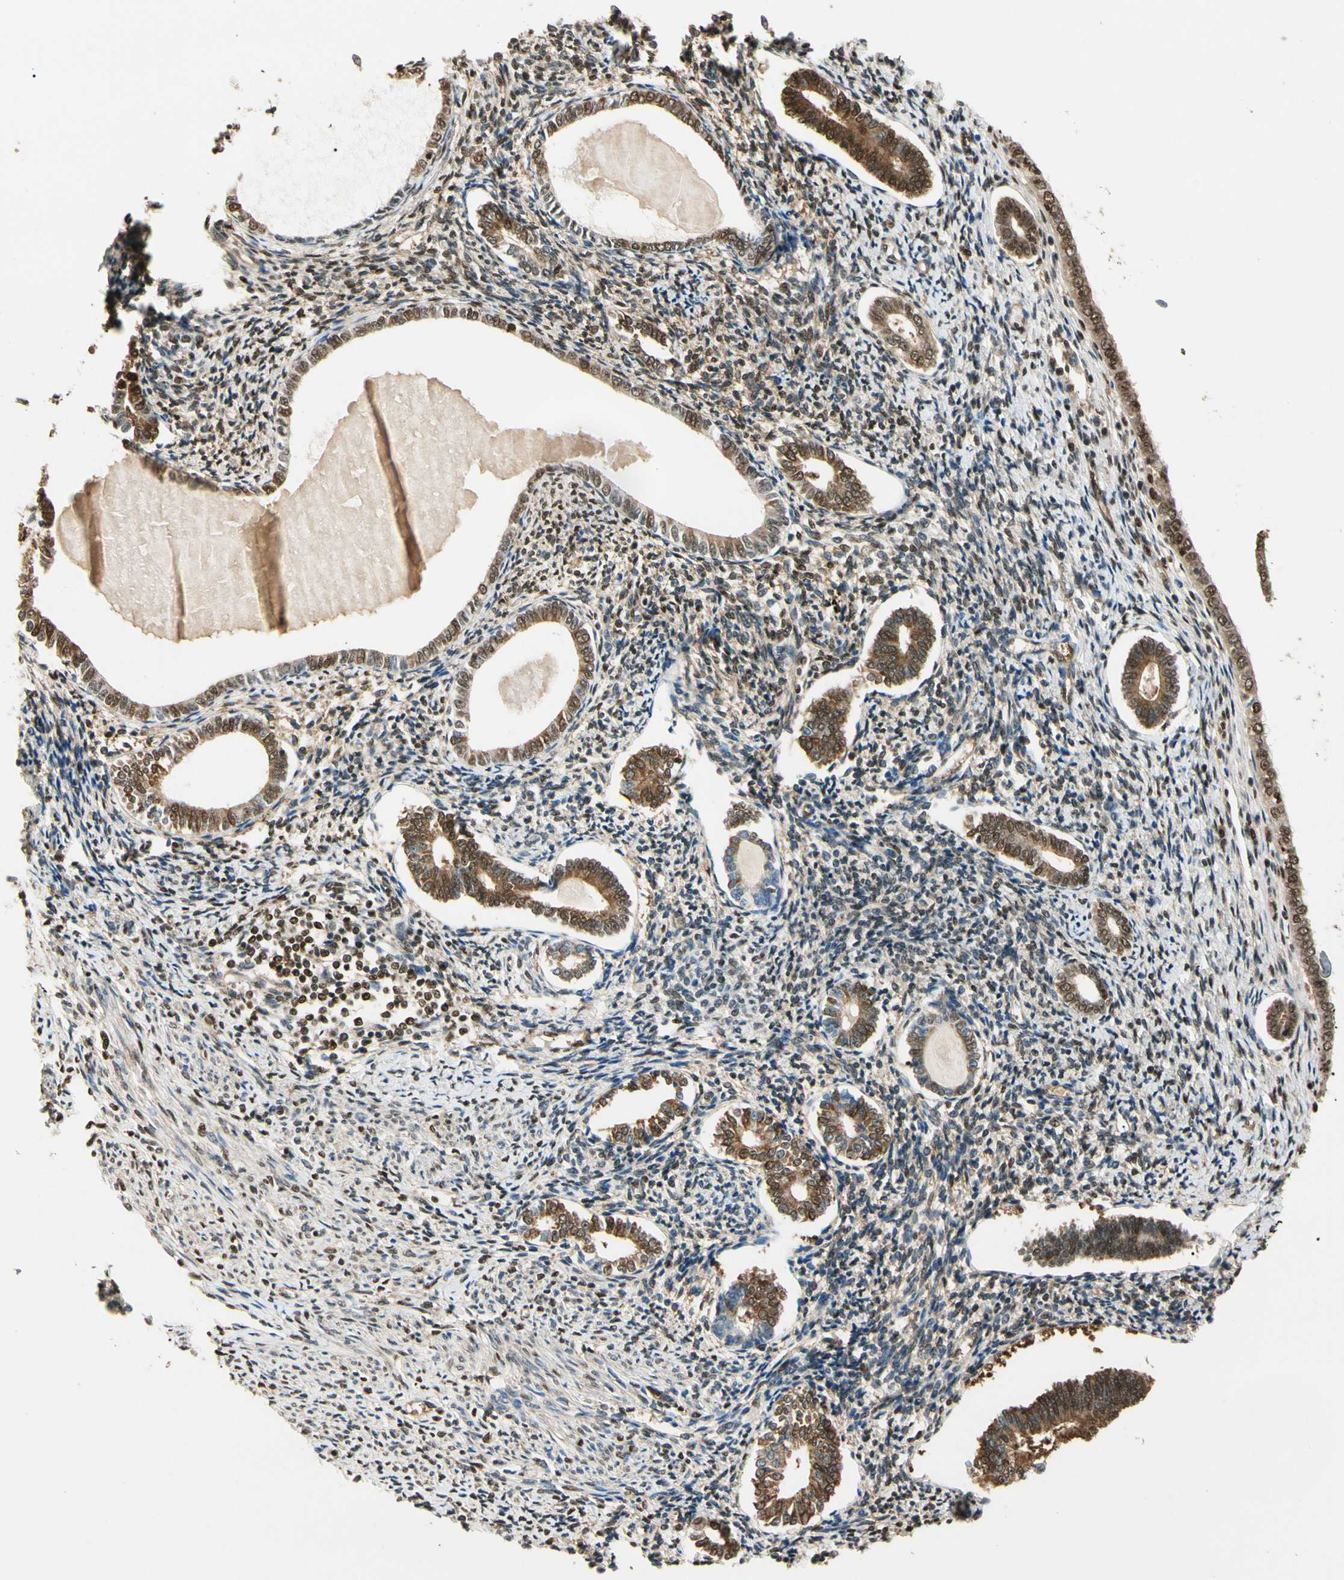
{"staining": {"intensity": "moderate", "quantity": ">75%", "location": "cytoplasmic/membranous,nuclear"}, "tissue": "endometrium", "cell_type": "Cells in endometrial stroma", "image_type": "normal", "snomed": [{"axis": "morphology", "description": "Normal tissue, NOS"}, {"axis": "topography", "description": "Endometrium"}], "caption": "Immunohistochemical staining of normal endometrium reveals medium levels of moderate cytoplasmic/membranous,nuclear staining in about >75% of cells in endometrial stroma. Ihc stains the protein of interest in brown and the nuclei are stained blue.", "gene": "PNCK", "patient": {"sex": "female", "age": 71}}